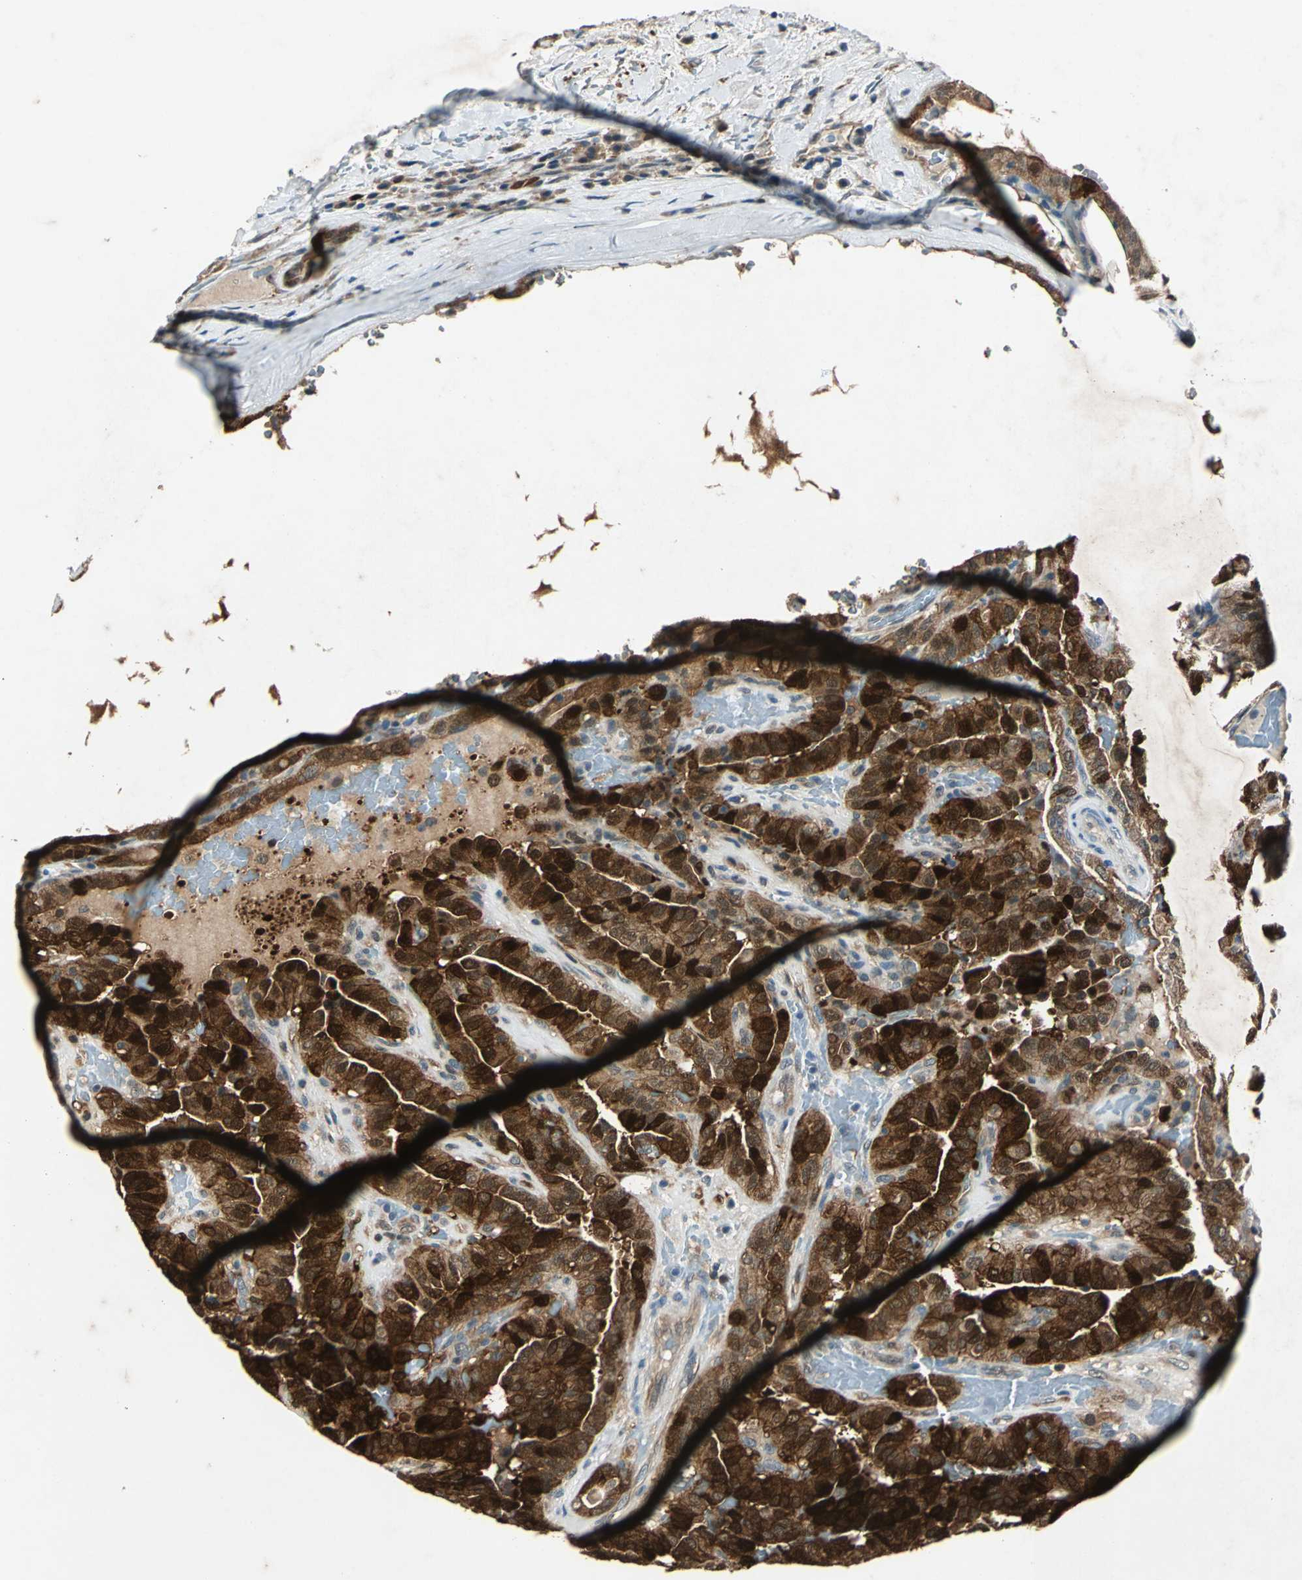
{"staining": {"intensity": "strong", "quantity": ">75%", "location": "cytoplasmic/membranous,nuclear"}, "tissue": "thyroid cancer", "cell_type": "Tumor cells", "image_type": "cancer", "snomed": [{"axis": "morphology", "description": "Papillary adenocarcinoma, NOS"}, {"axis": "topography", "description": "Thyroid gland"}], "caption": "Immunohistochemical staining of thyroid cancer (papillary adenocarcinoma) demonstrates strong cytoplasmic/membranous and nuclear protein staining in about >75% of tumor cells. The protein is shown in brown color, while the nuclei are stained blue.", "gene": "RRM2B", "patient": {"sex": "male", "age": 77}}